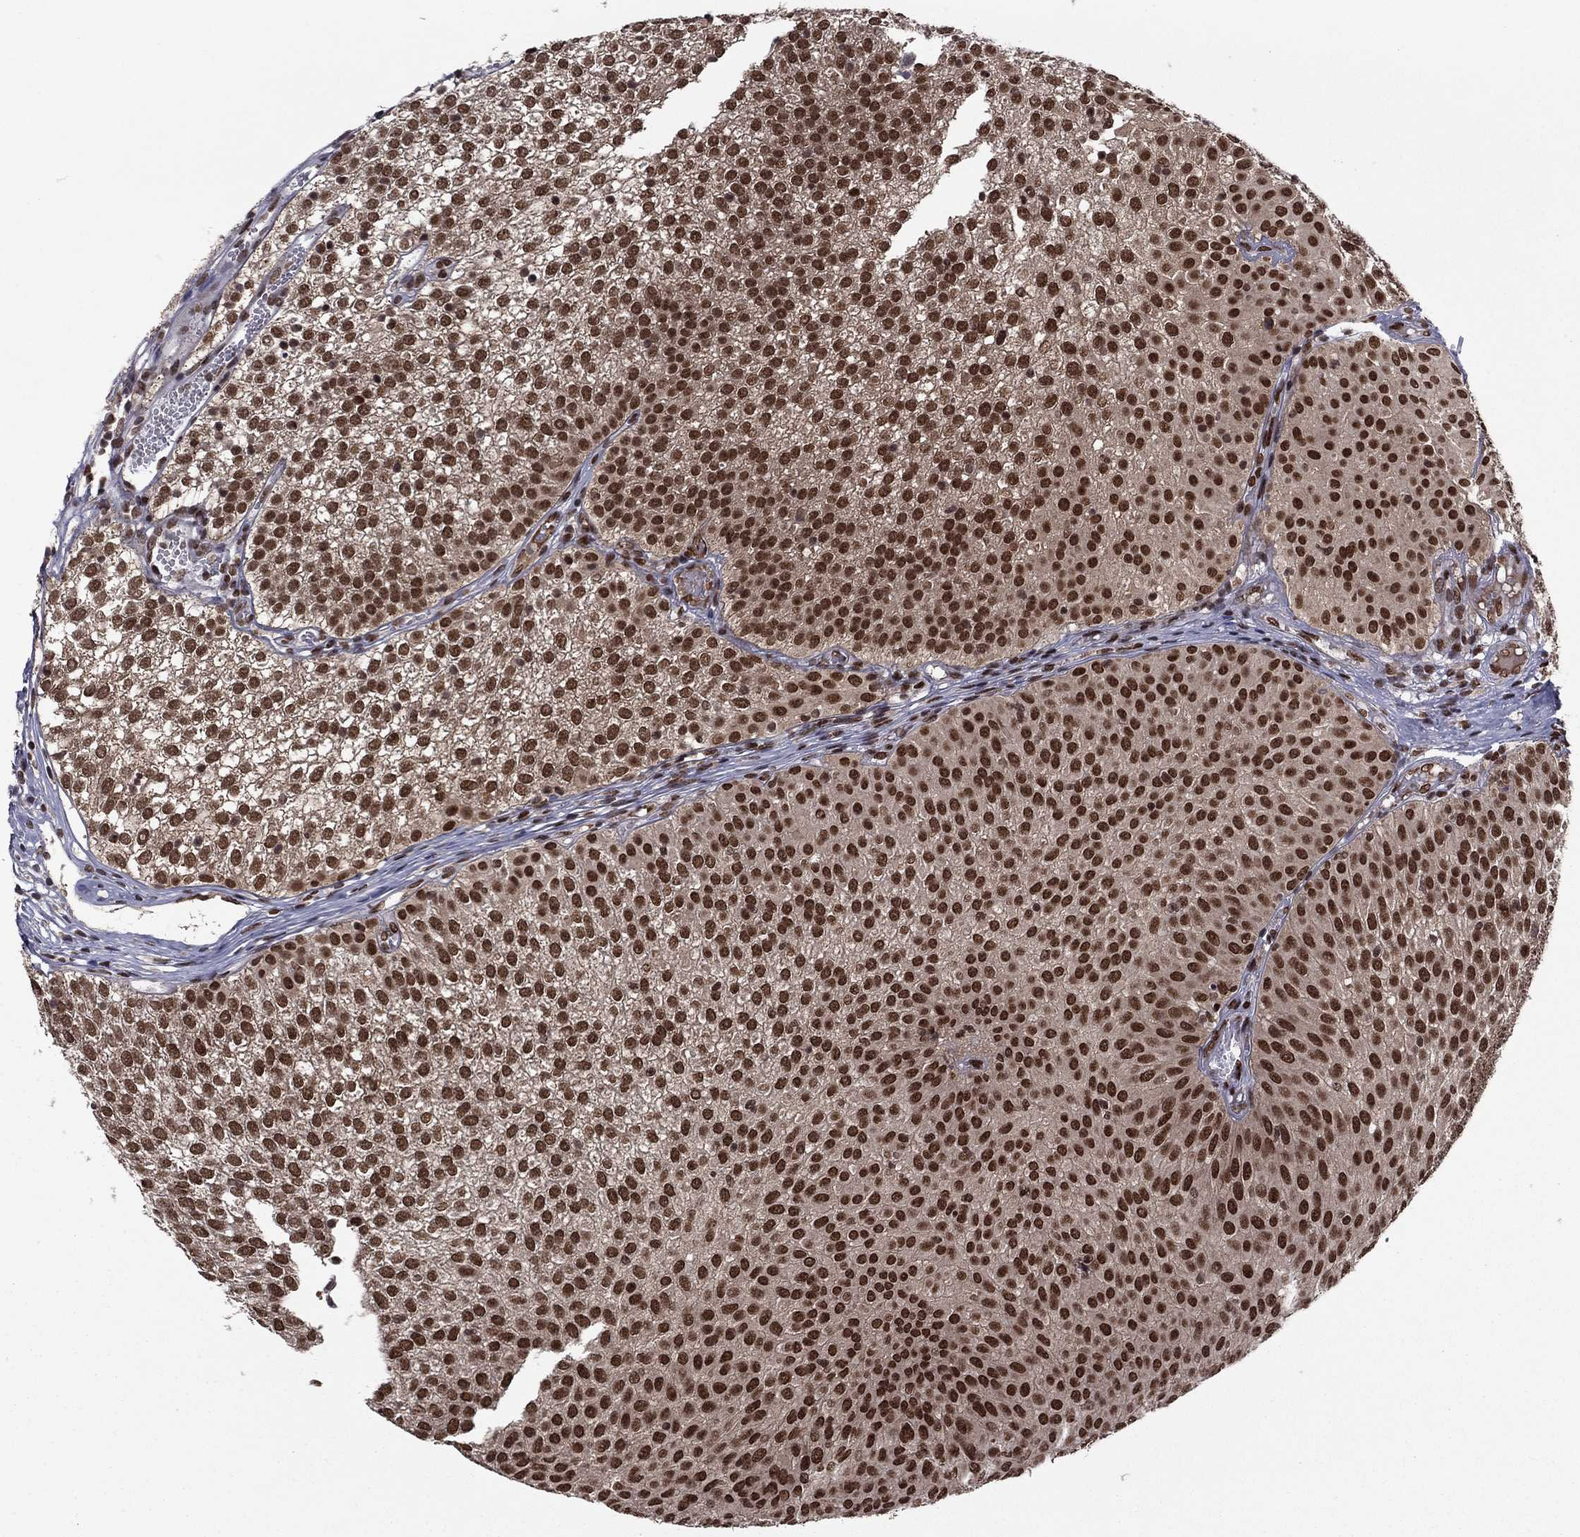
{"staining": {"intensity": "strong", "quantity": ">75%", "location": "nuclear"}, "tissue": "urothelial cancer", "cell_type": "Tumor cells", "image_type": "cancer", "snomed": [{"axis": "morphology", "description": "Urothelial carcinoma, Low grade"}, {"axis": "topography", "description": "Urinary bladder"}], "caption": "Immunohistochemistry (IHC) staining of urothelial carcinoma (low-grade), which demonstrates high levels of strong nuclear expression in about >75% of tumor cells indicating strong nuclear protein positivity. The staining was performed using DAB (3,3'-diaminobenzidine) (brown) for protein detection and nuclei were counterstained in hematoxylin (blue).", "gene": "USP54", "patient": {"sex": "male", "age": 52}}